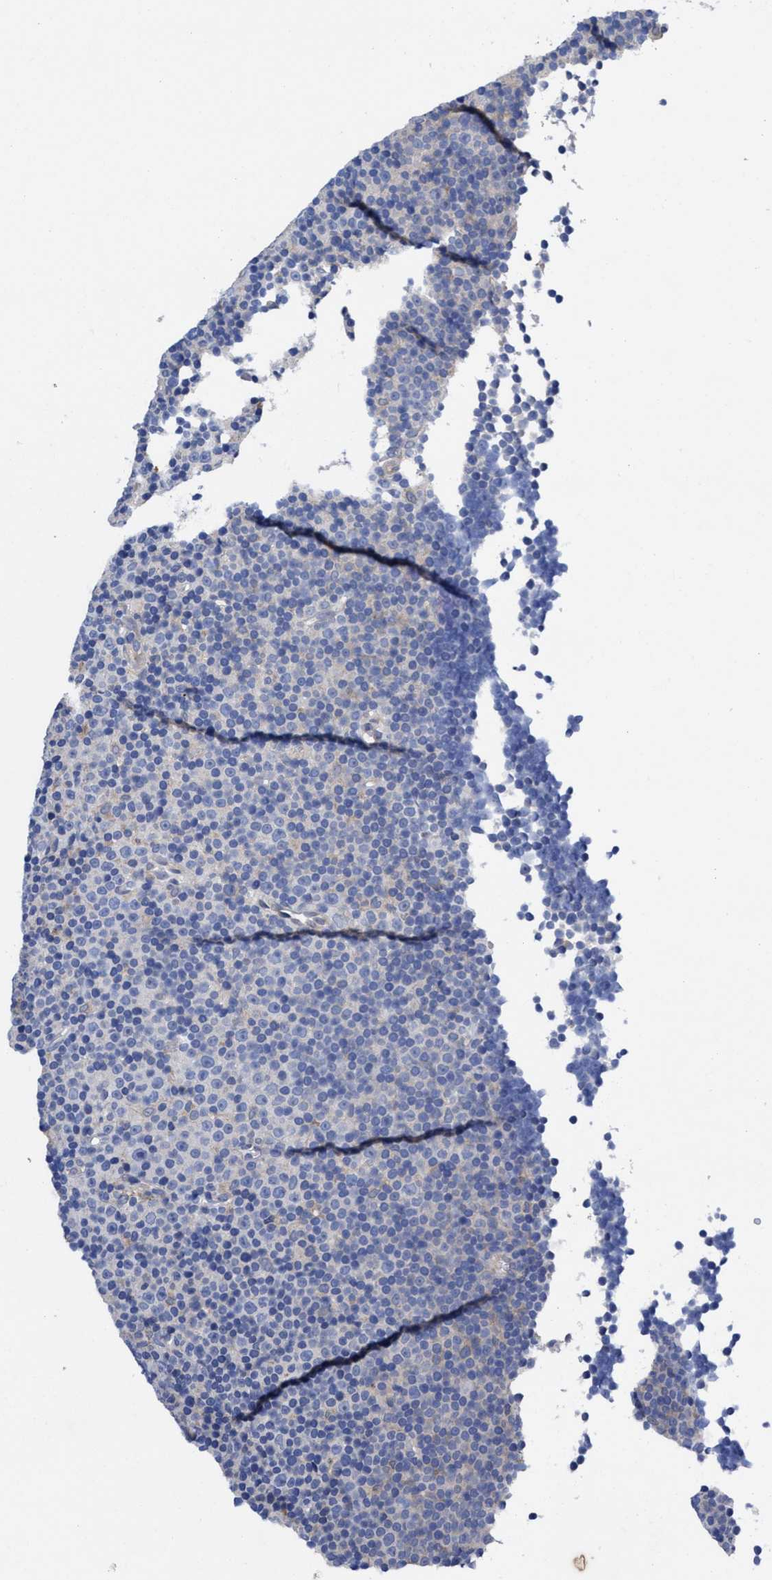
{"staining": {"intensity": "negative", "quantity": "none", "location": "none"}, "tissue": "lymphoma", "cell_type": "Tumor cells", "image_type": "cancer", "snomed": [{"axis": "morphology", "description": "Malignant lymphoma, non-Hodgkin's type, Low grade"}, {"axis": "topography", "description": "Lymph node"}], "caption": "Tumor cells are negative for brown protein staining in lymphoma.", "gene": "TXNDC17", "patient": {"sex": "female", "age": 67}}